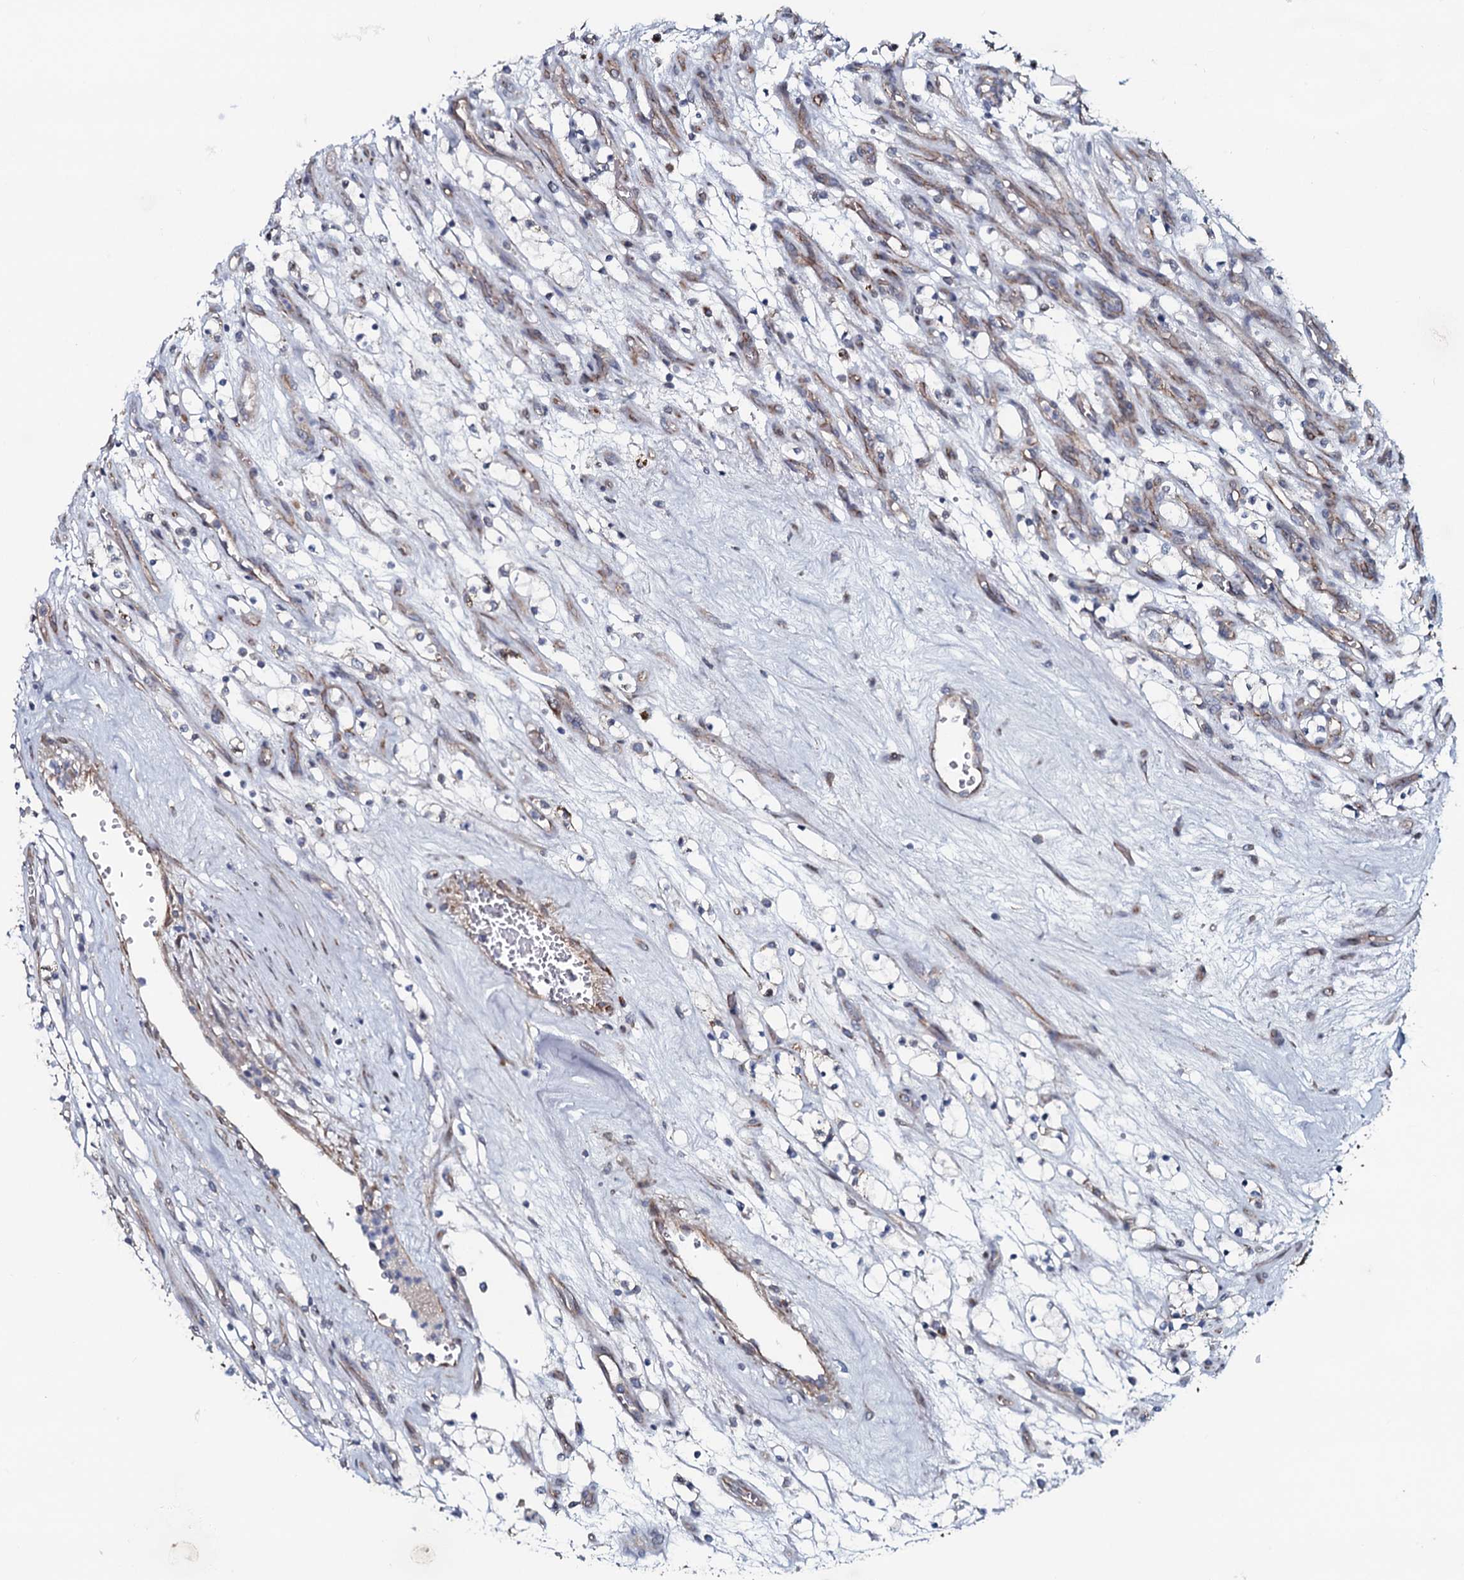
{"staining": {"intensity": "negative", "quantity": "none", "location": "none"}, "tissue": "renal cancer", "cell_type": "Tumor cells", "image_type": "cancer", "snomed": [{"axis": "morphology", "description": "Adenocarcinoma, NOS"}, {"axis": "topography", "description": "Kidney"}], "caption": "Tumor cells show no significant staining in renal cancer. Nuclei are stained in blue.", "gene": "KCTD4", "patient": {"sex": "female", "age": 69}}